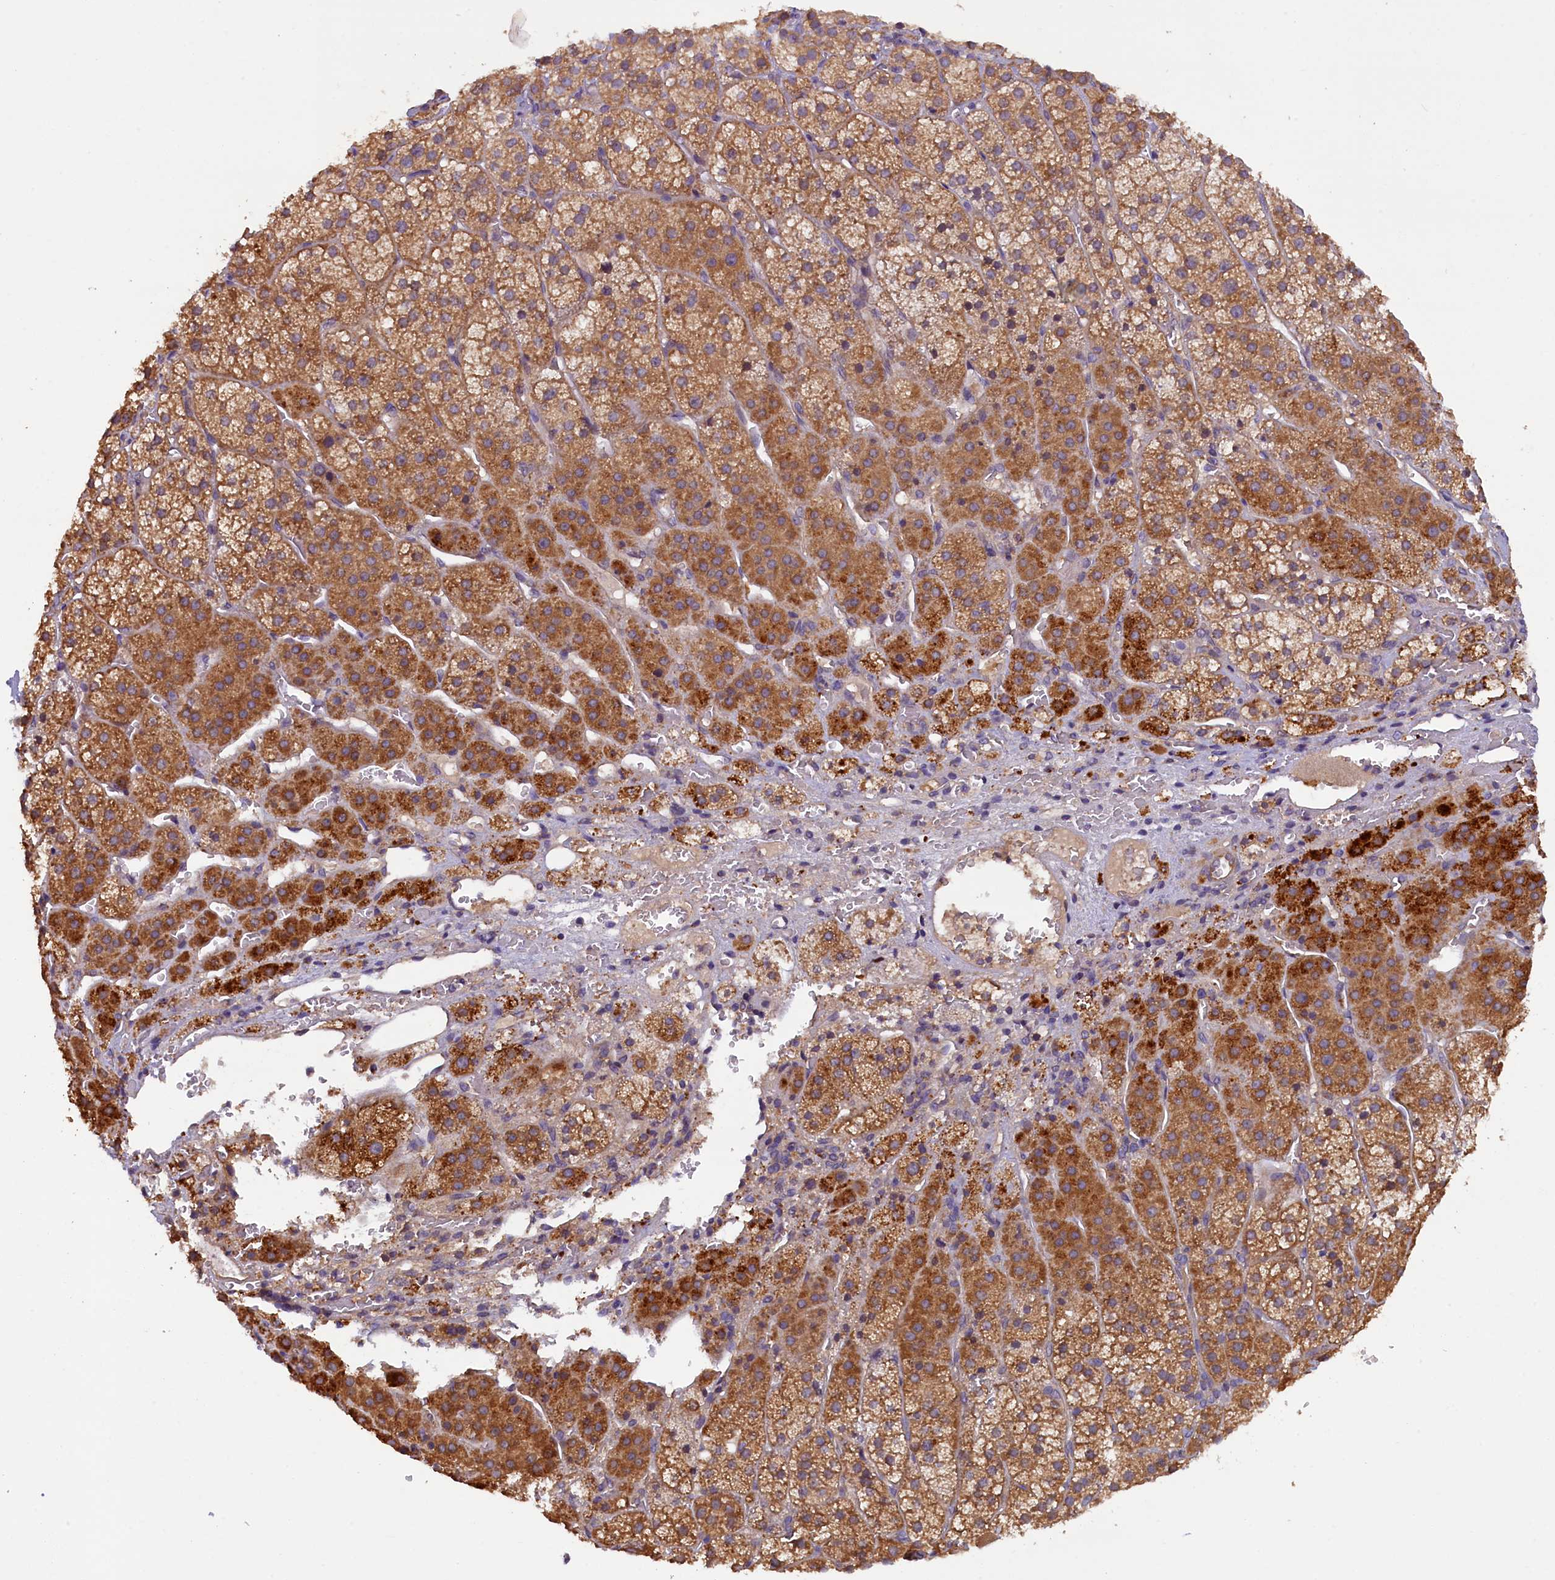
{"staining": {"intensity": "moderate", "quantity": "25%-75%", "location": "cytoplasmic/membranous"}, "tissue": "adrenal gland", "cell_type": "Glandular cells", "image_type": "normal", "snomed": [{"axis": "morphology", "description": "Normal tissue, NOS"}, {"axis": "topography", "description": "Adrenal gland"}], "caption": "Immunohistochemical staining of unremarkable adrenal gland exhibits moderate cytoplasmic/membranous protein expression in approximately 25%-75% of glandular cells.", "gene": "CCDC9B", "patient": {"sex": "female", "age": 44}}